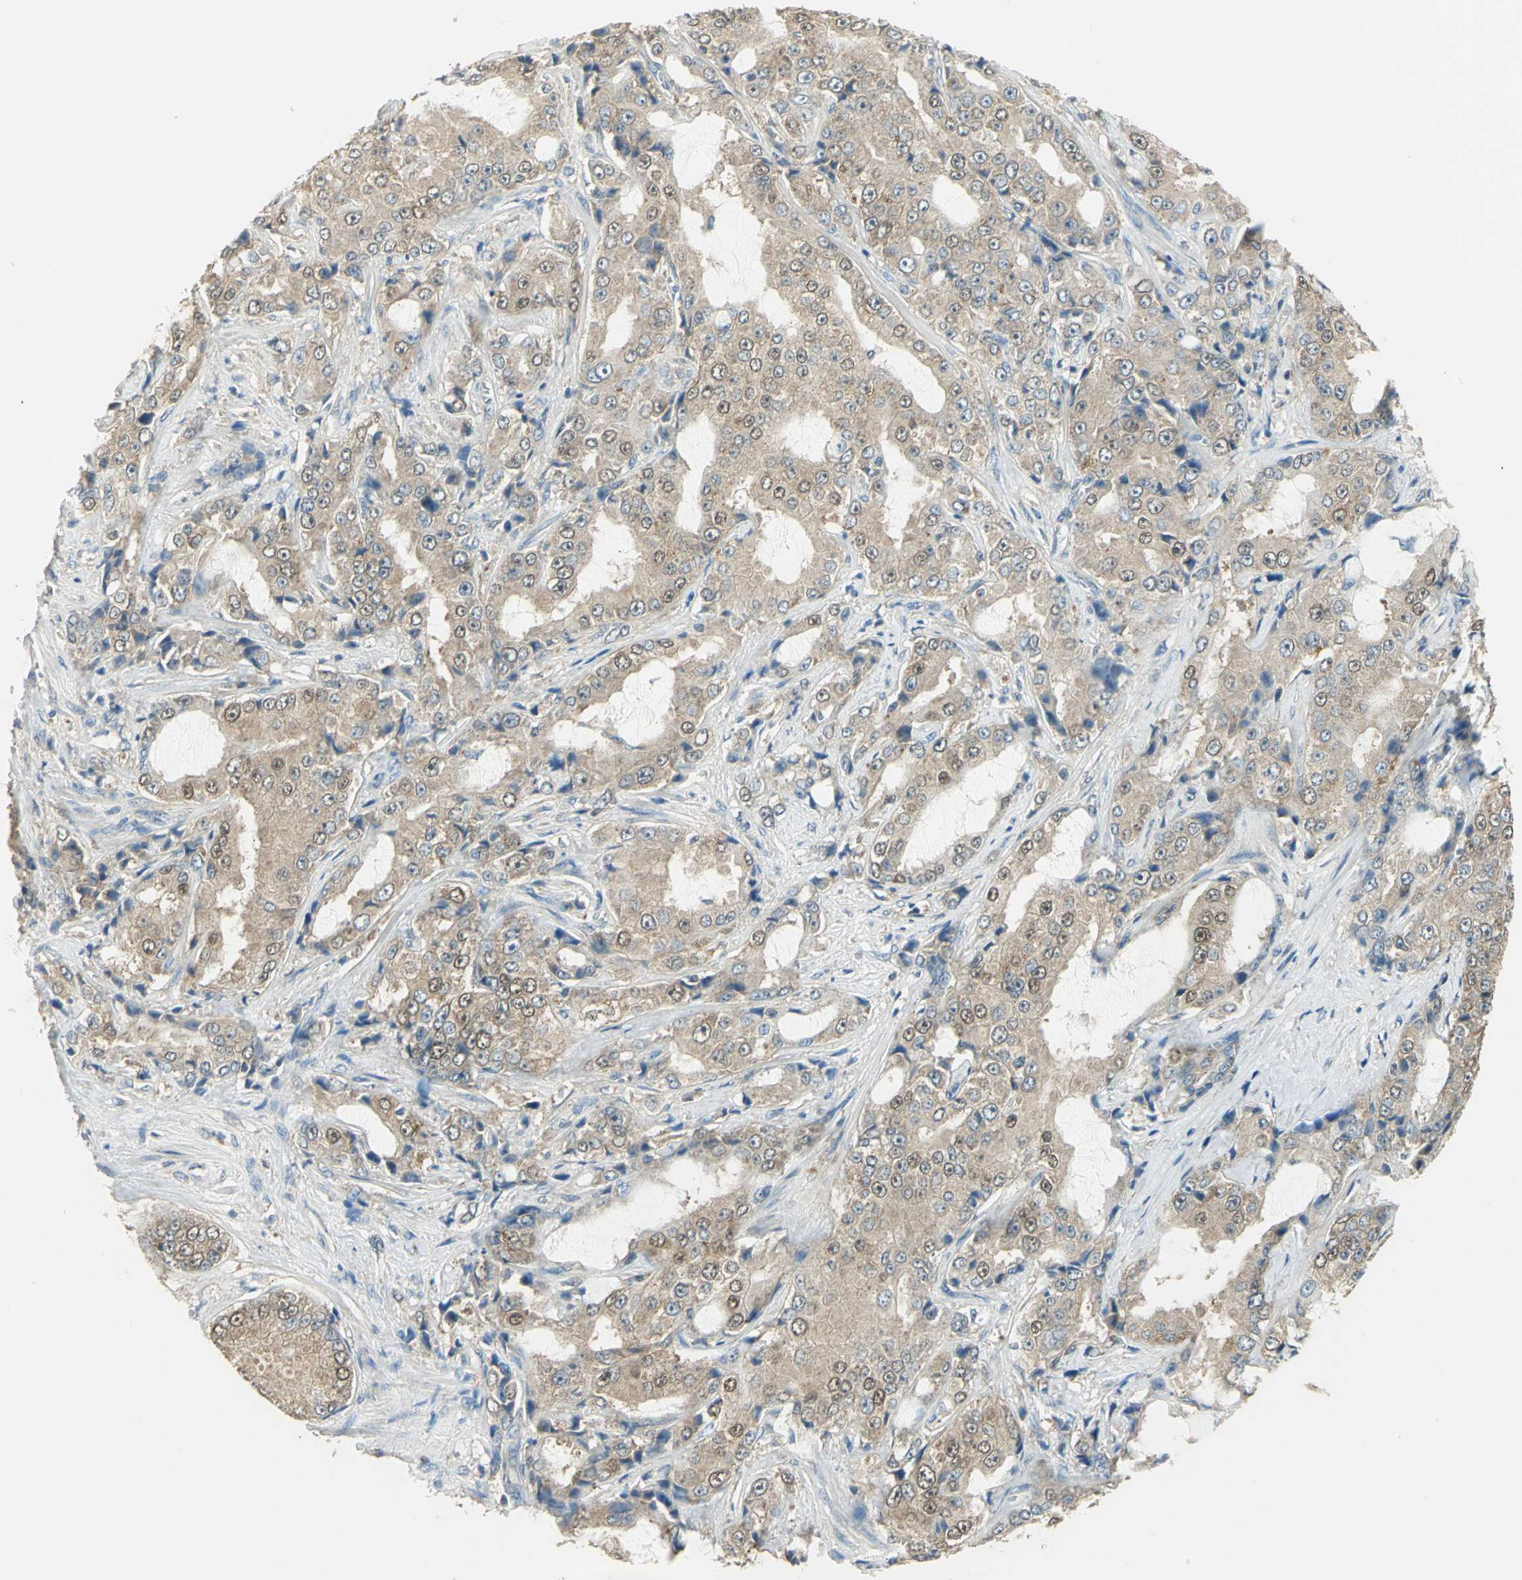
{"staining": {"intensity": "moderate", "quantity": ">75%", "location": "cytoplasmic/membranous,nuclear"}, "tissue": "prostate cancer", "cell_type": "Tumor cells", "image_type": "cancer", "snomed": [{"axis": "morphology", "description": "Adenocarcinoma, High grade"}, {"axis": "topography", "description": "Prostate"}], "caption": "Moderate cytoplasmic/membranous and nuclear protein expression is seen in approximately >75% of tumor cells in prostate adenocarcinoma (high-grade).", "gene": "SHC2", "patient": {"sex": "male", "age": 73}}